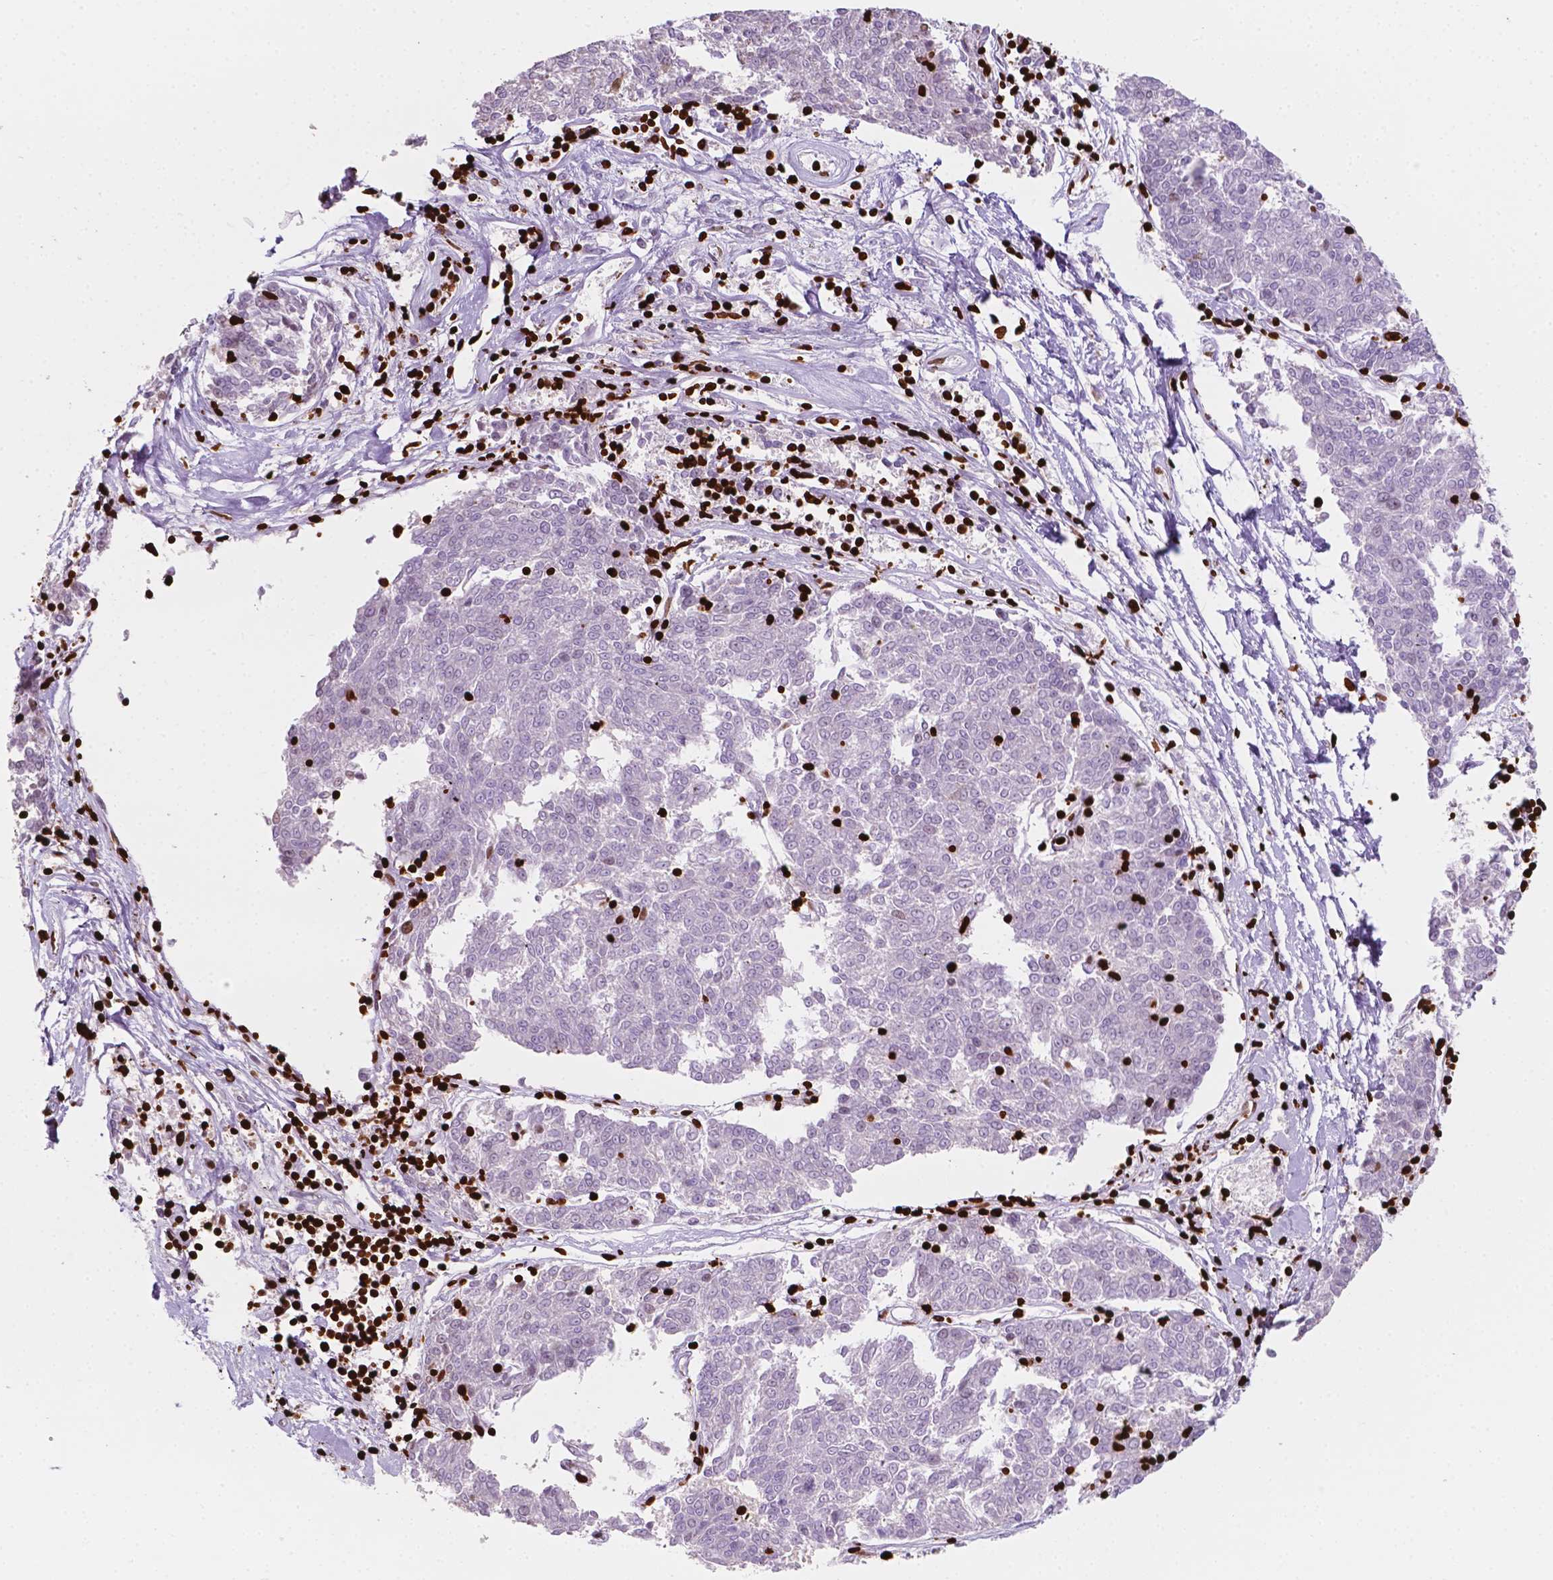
{"staining": {"intensity": "negative", "quantity": "none", "location": "none"}, "tissue": "melanoma", "cell_type": "Tumor cells", "image_type": "cancer", "snomed": [{"axis": "morphology", "description": "Malignant melanoma, NOS"}, {"axis": "topography", "description": "Skin"}], "caption": "Protein analysis of malignant melanoma exhibits no significant expression in tumor cells. Nuclei are stained in blue.", "gene": "CBY3", "patient": {"sex": "female", "age": 72}}